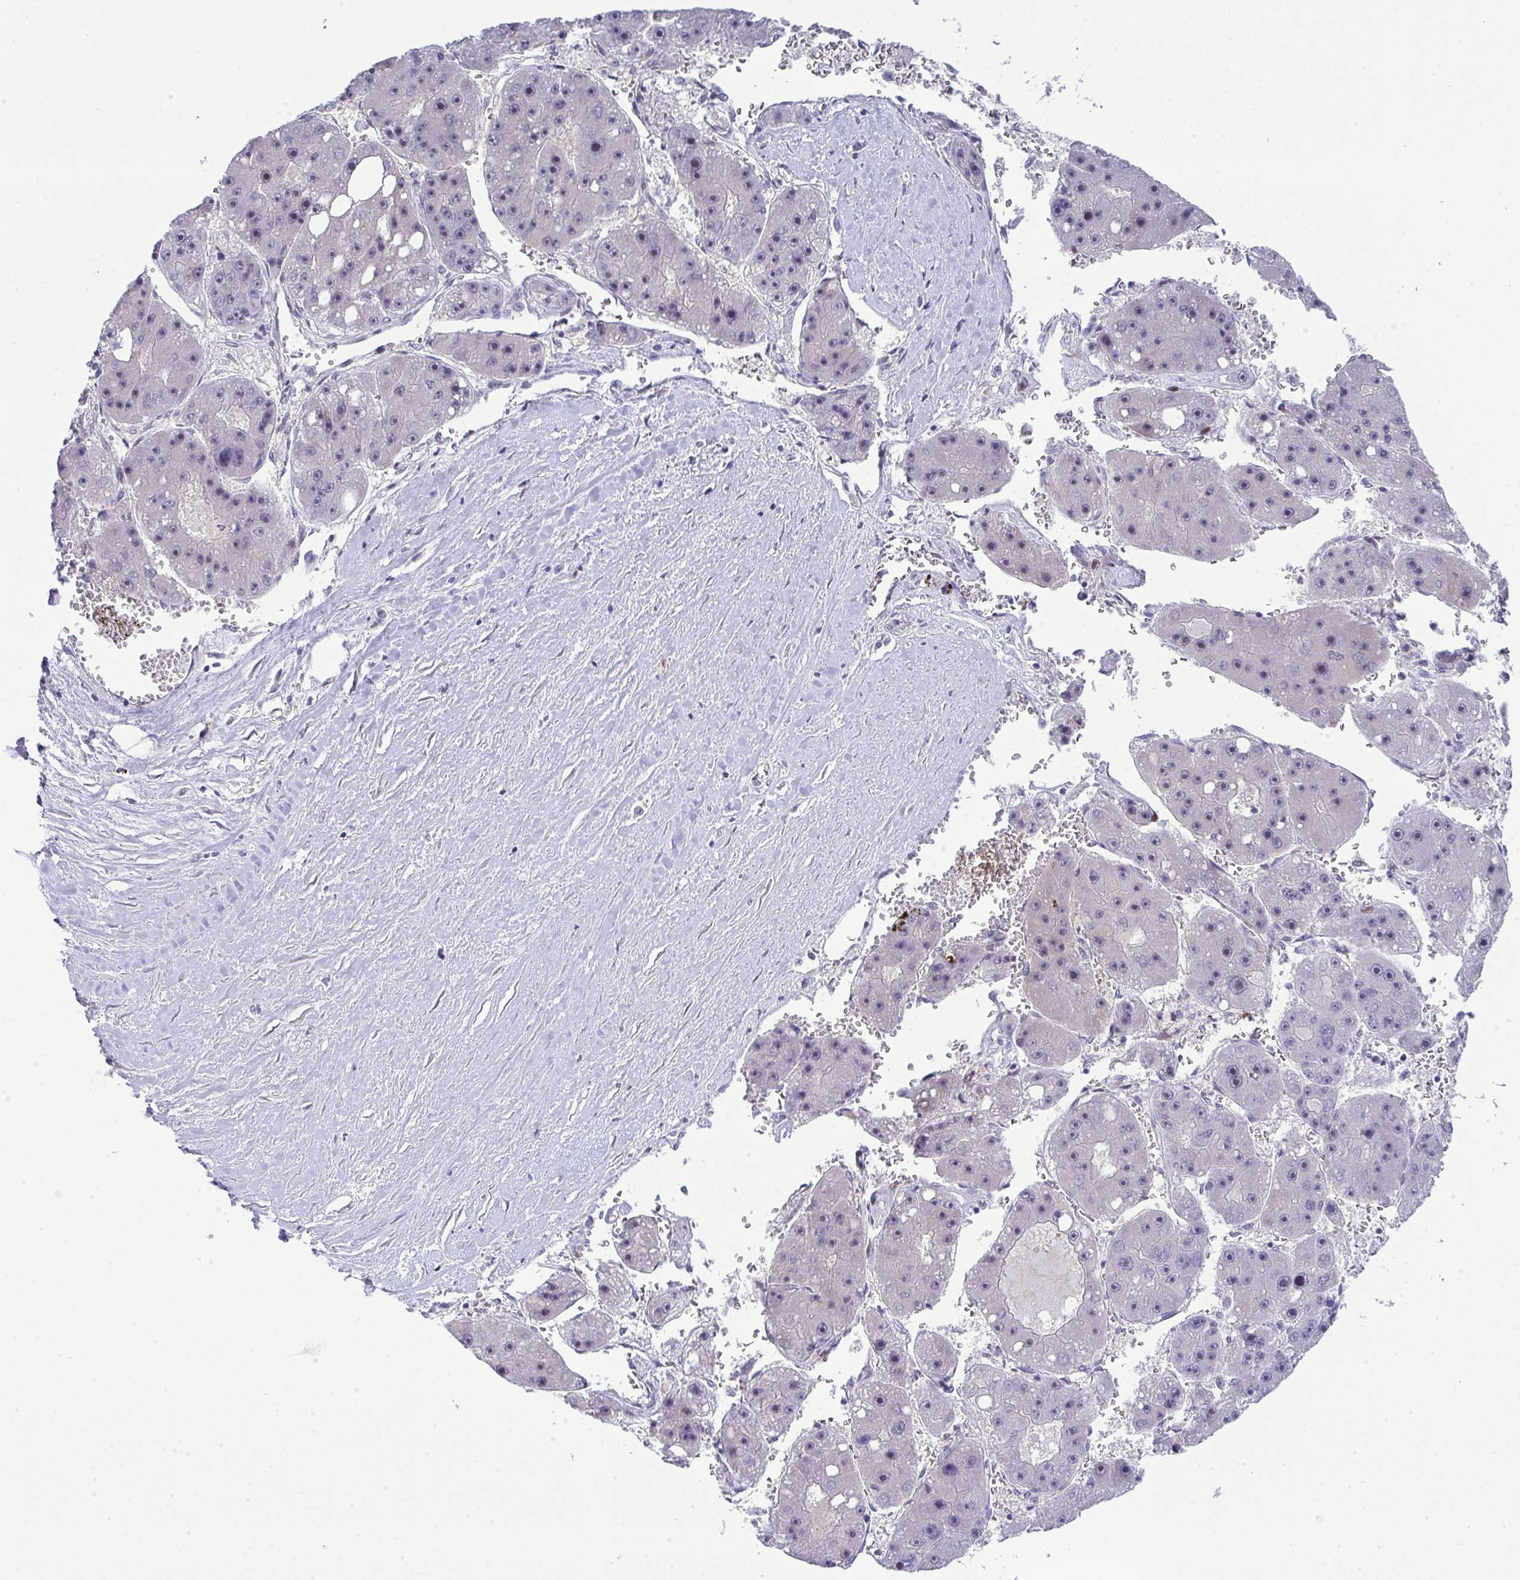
{"staining": {"intensity": "negative", "quantity": "none", "location": "none"}, "tissue": "liver cancer", "cell_type": "Tumor cells", "image_type": "cancer", "snomed": [{"axis": "morphology", "description": "Carcinoma, Hepatocellular, NOS"}, {"axis": "topography", "description": "Liver"}], "caption": "Human liver hepatocellular carcinoma stained for a protein using IHC displays no staining in tumor cells.", "gene": "GALNT16", "patient": {"sex": "female", "age": 61}}